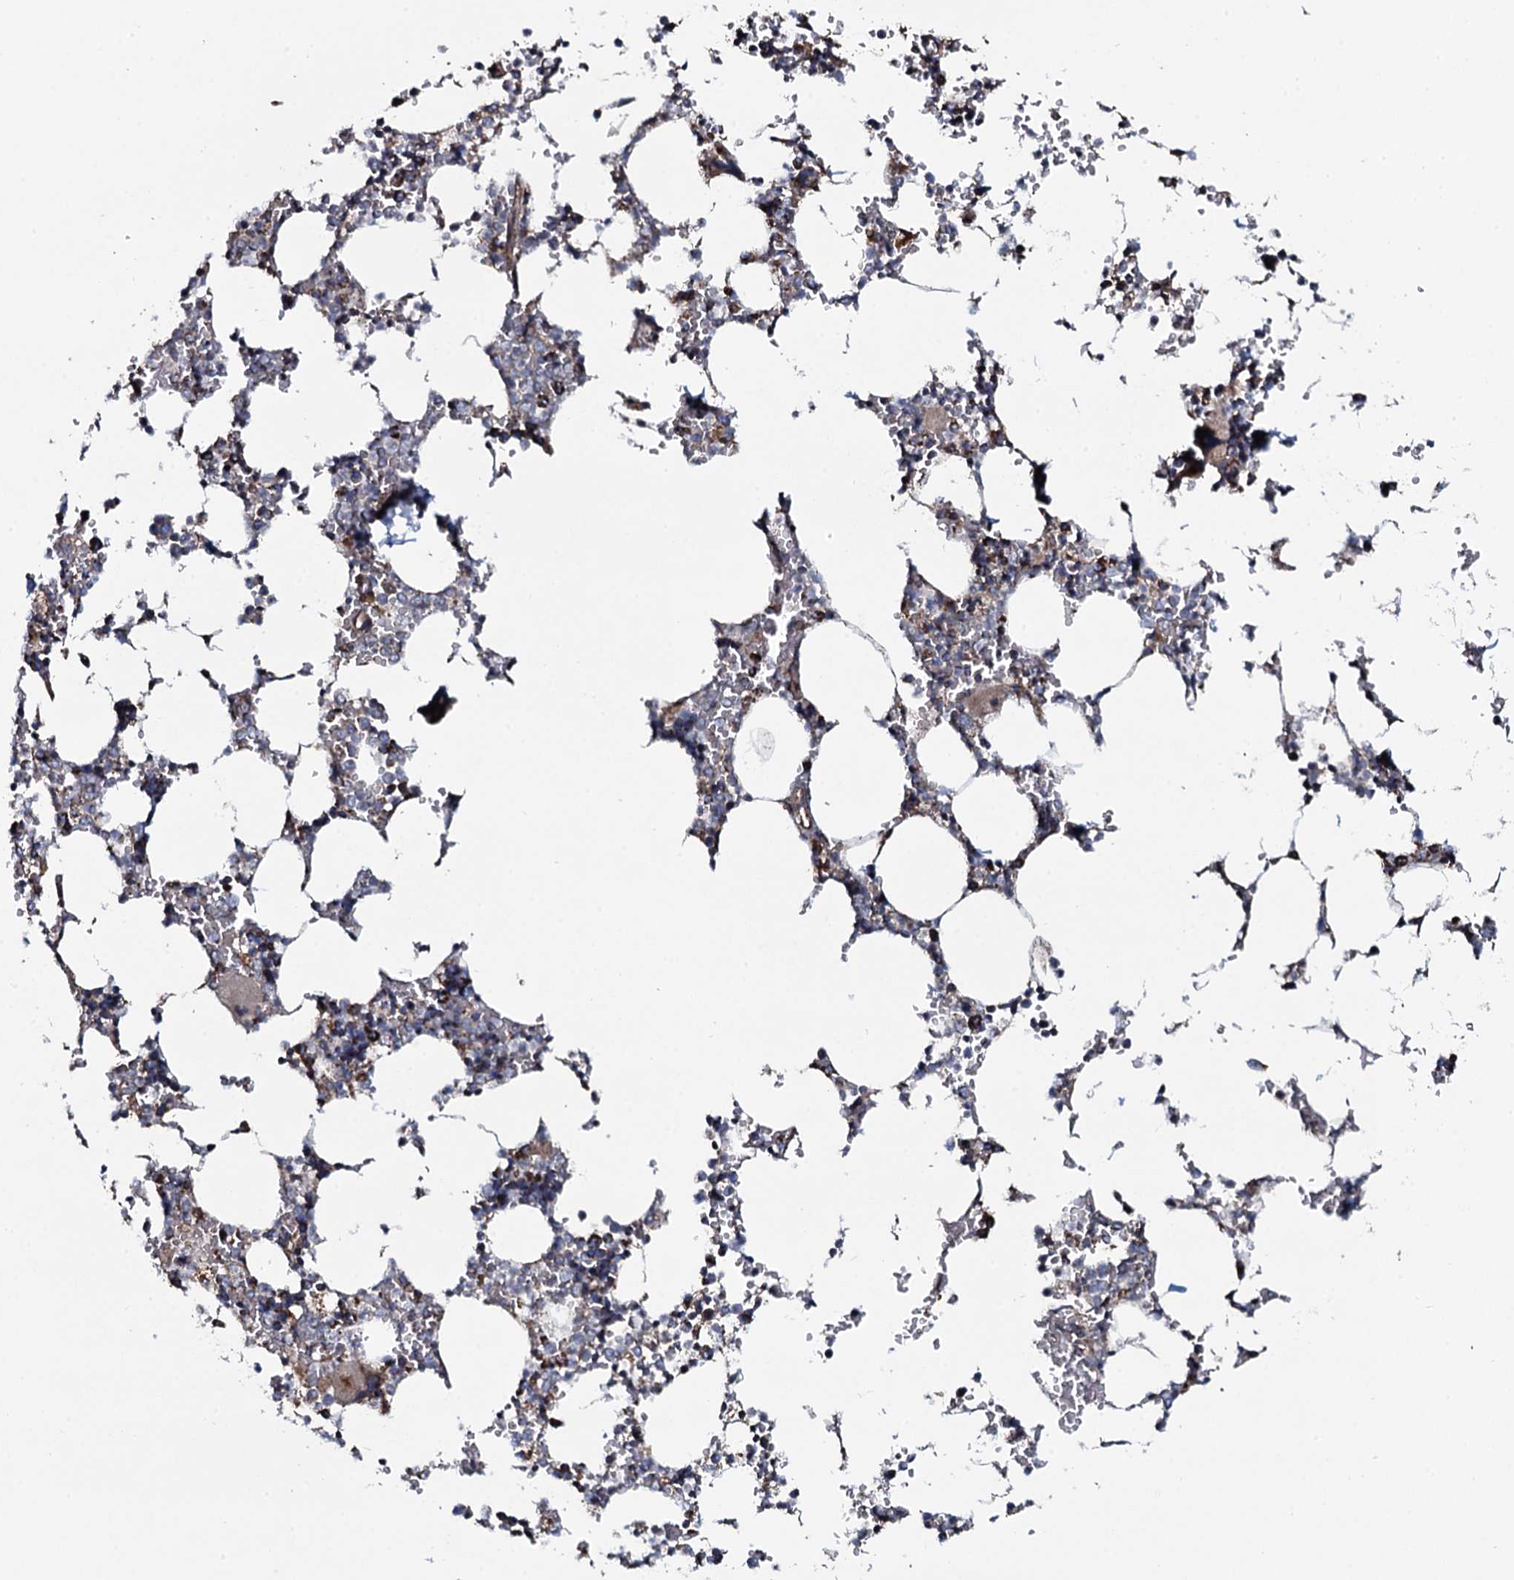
{"staining": {"intensity": "moderate", "quantity": "<25%", "location": "cytoplasmic/membranous"}, "tissue": "bone marrow", "cell_type": "Hematopoietic cells", "image_type": "normal", "snomed": [{"axis": "morphology", "description": "Normal tissue, NOS"}, {"axis": "topography", "description": "Bone marrow"}], "caption": "Immunohistochemistry micrograph of unremarkable human bone marrow stained for a protein (brown), which shows low levels of moderate cytoplasmic/membranous positivity in approximately <25% of hematopoietic cells.", "gene": "EVC2", "patient": {"sex": "male", "age": 64}}